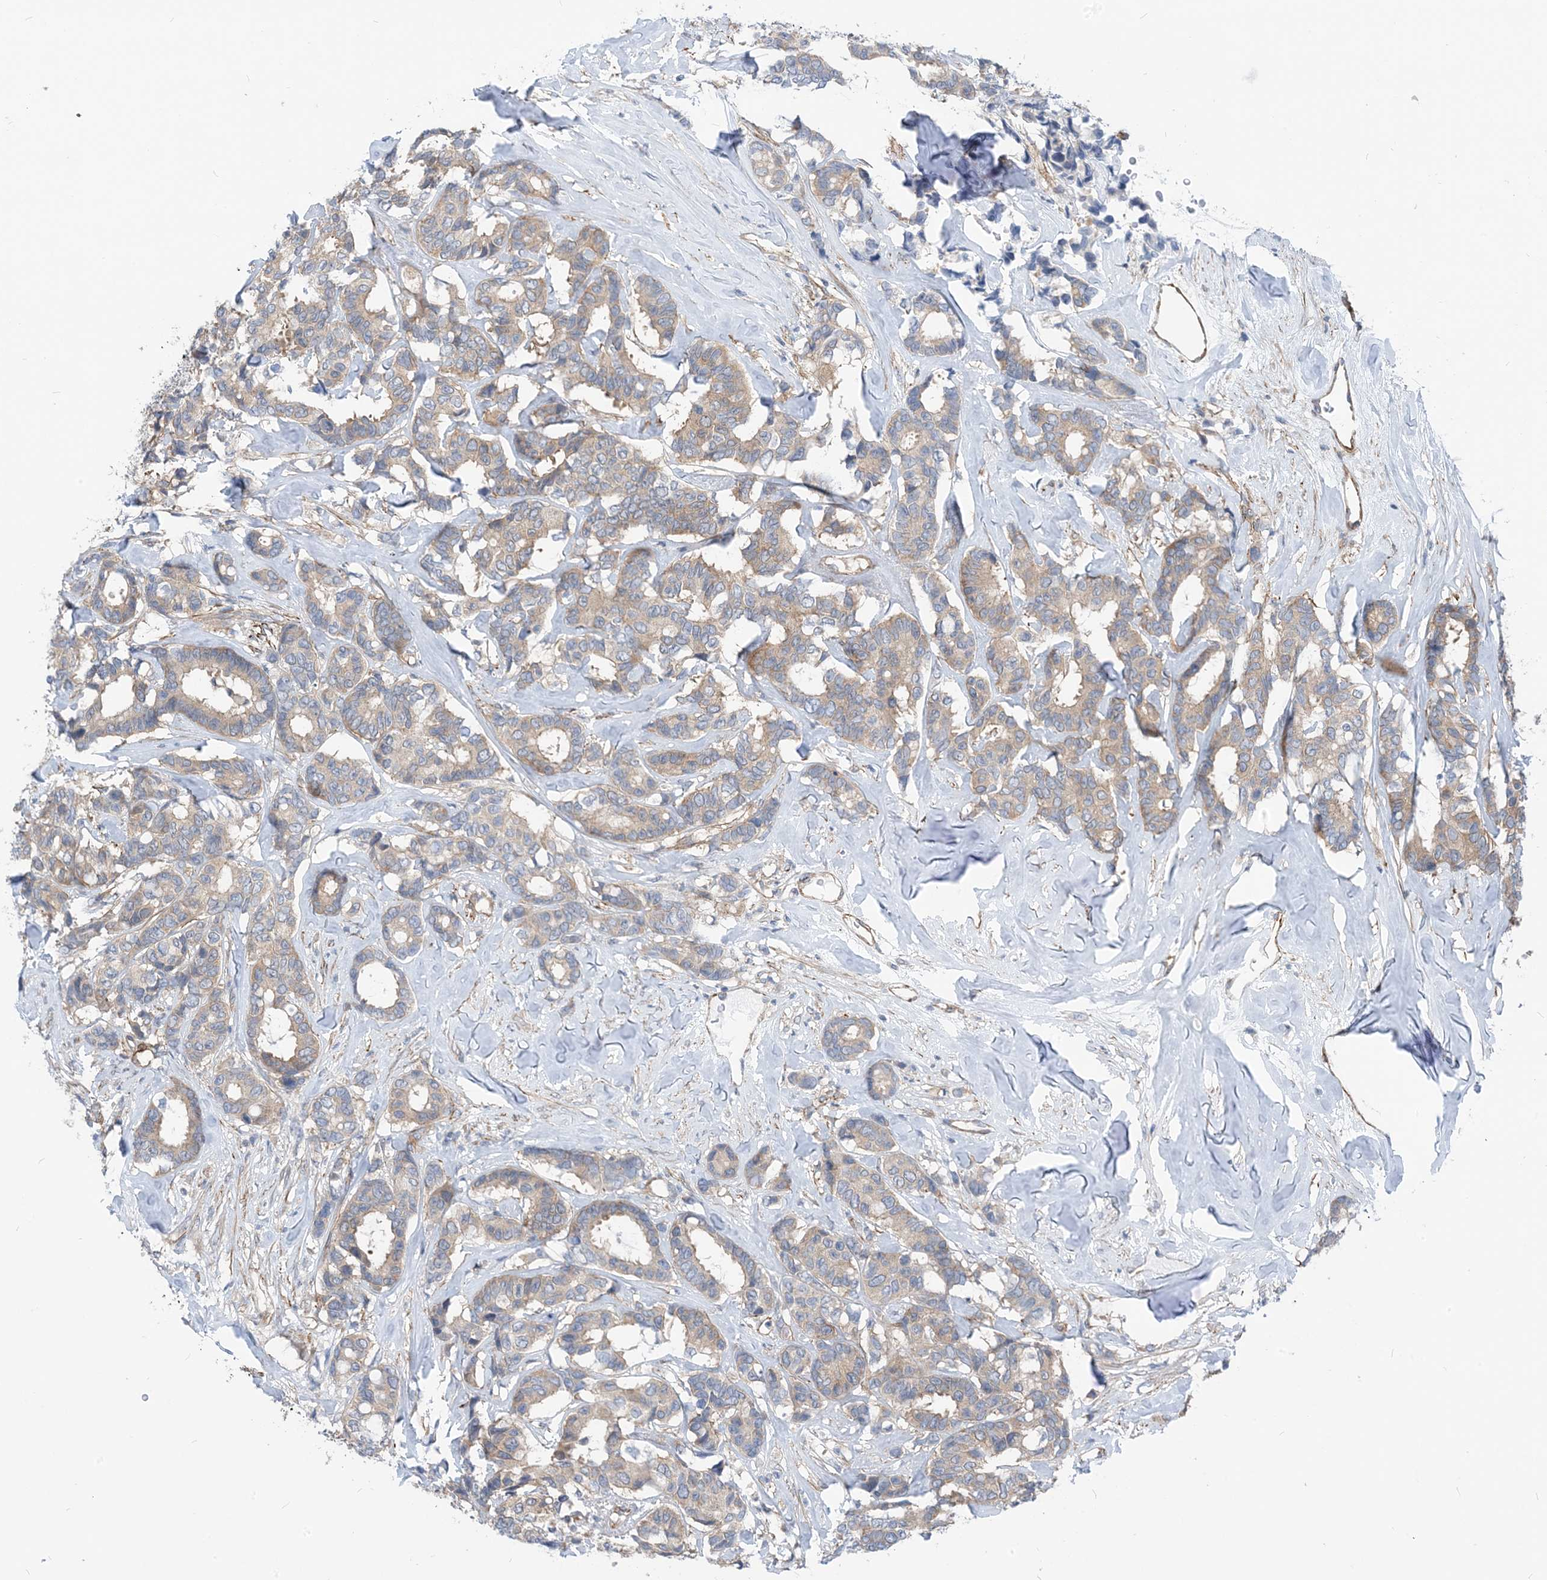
{"staining": {"intensity": "weak", "quantity": "25%-75%", "location": "cytoplasmic/membranous"}, "tissue": "breast cancer", "cell_type": "Tumor cells", "image_type": "cancer", "snomed": [{"axis": "morphology", "description": "Duct carcinoma"}, {"axis": "topography", "description": "Breast"}], "caption": "Tumor cells reveal weak cytoplasmic/membranous expression in approximately 25%-75% of cells in infiltrating ductal carcinoma (breast).", "gene": "PLEKHA3", "patient": {"sex": "female", "age": 87}}